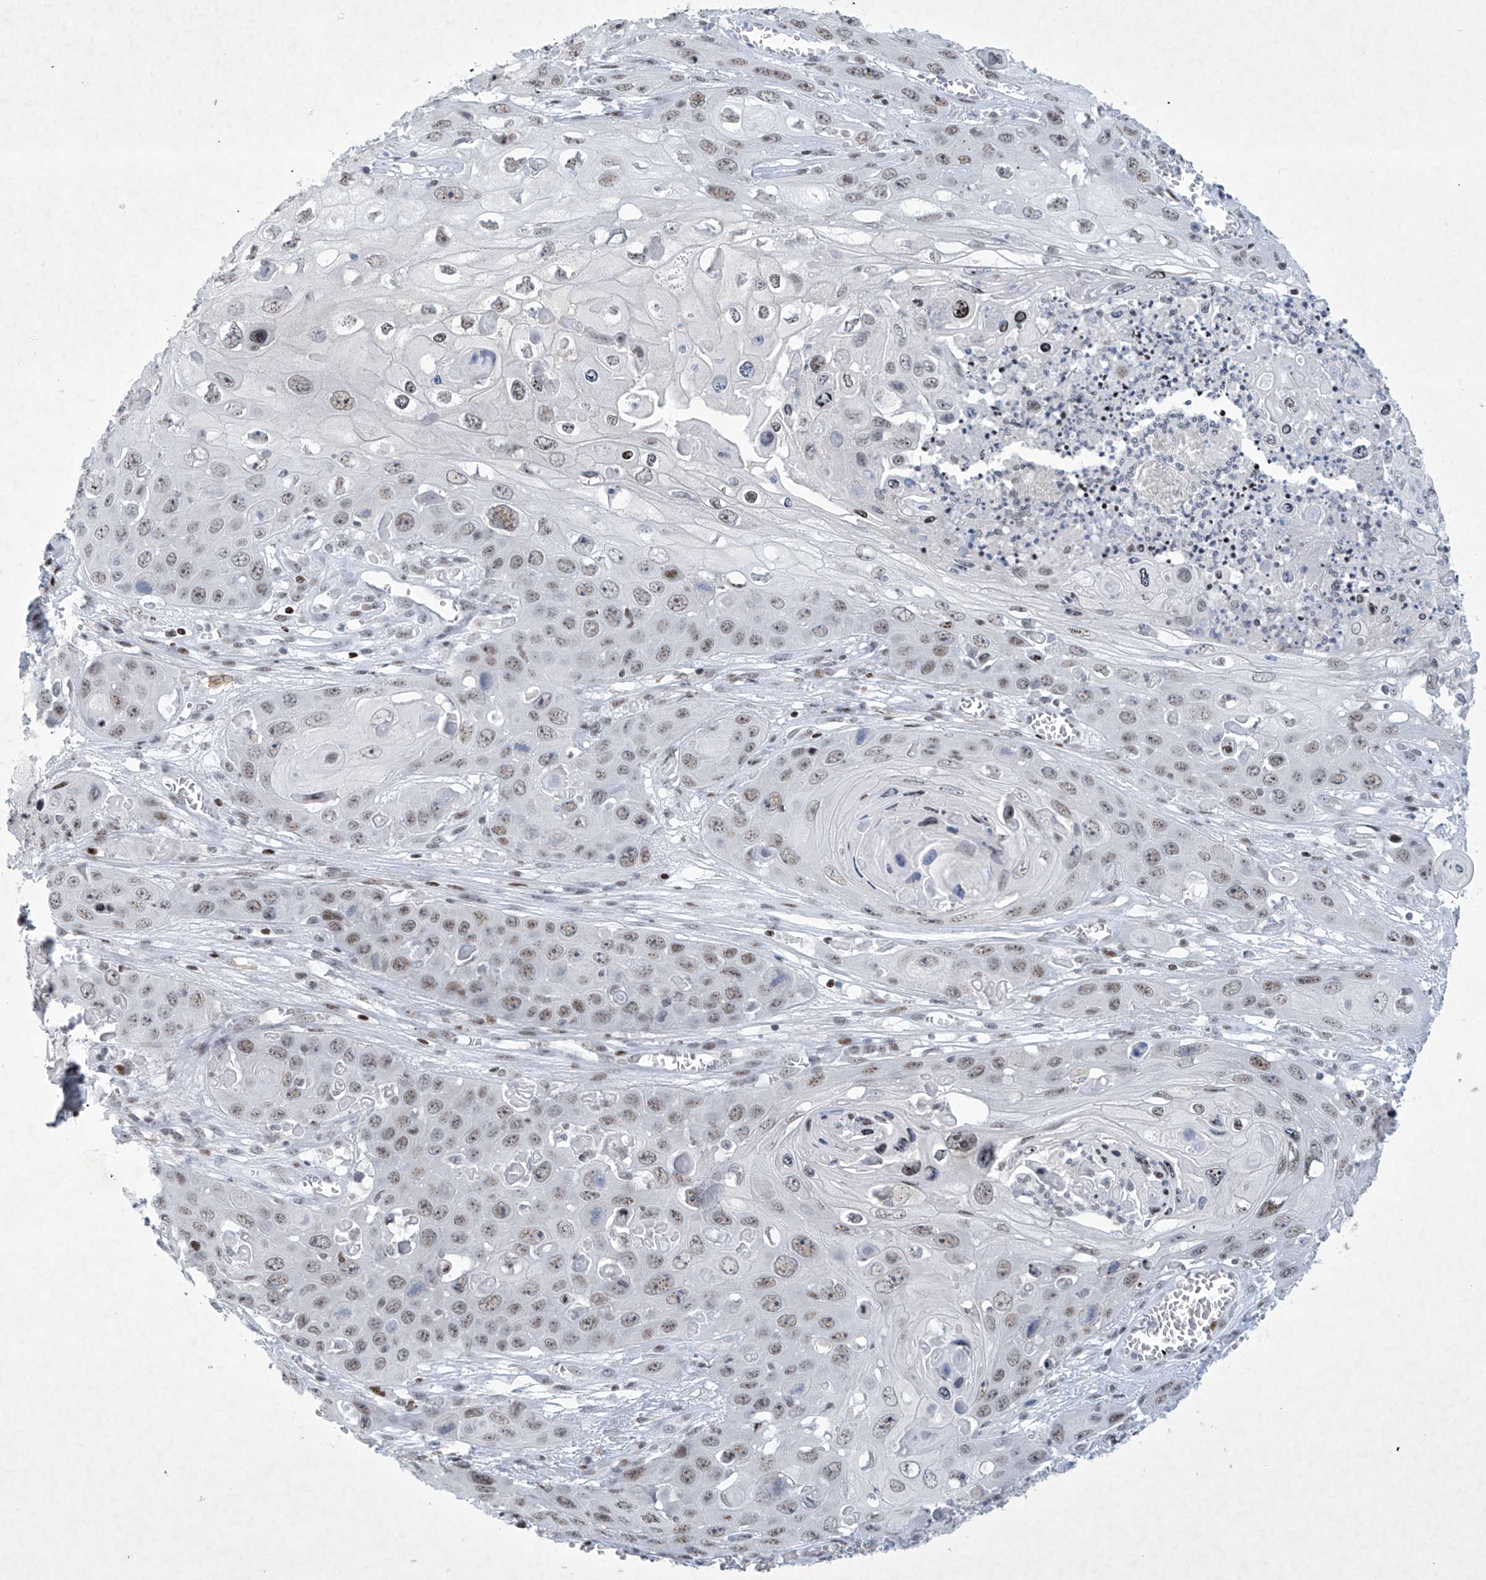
{"staining": {"intensity": "weak", "quantity": ">75%", "location": "nuclear"}, "tissue": "skin cancer", "cell_type": "Tumor cells", "image_type": "cancer", "snomed": [{"axis": "morphology", "description": "Squamous cell carcinoma, NOS"}, {"axis": "topography", "description": "Skin"}], "caption": "Skin cancer stained for a protein reveals weak nuclear positivity in tumor cells.", "gene": "RFX7", "patient": {"sex": "male", "age": 55}}